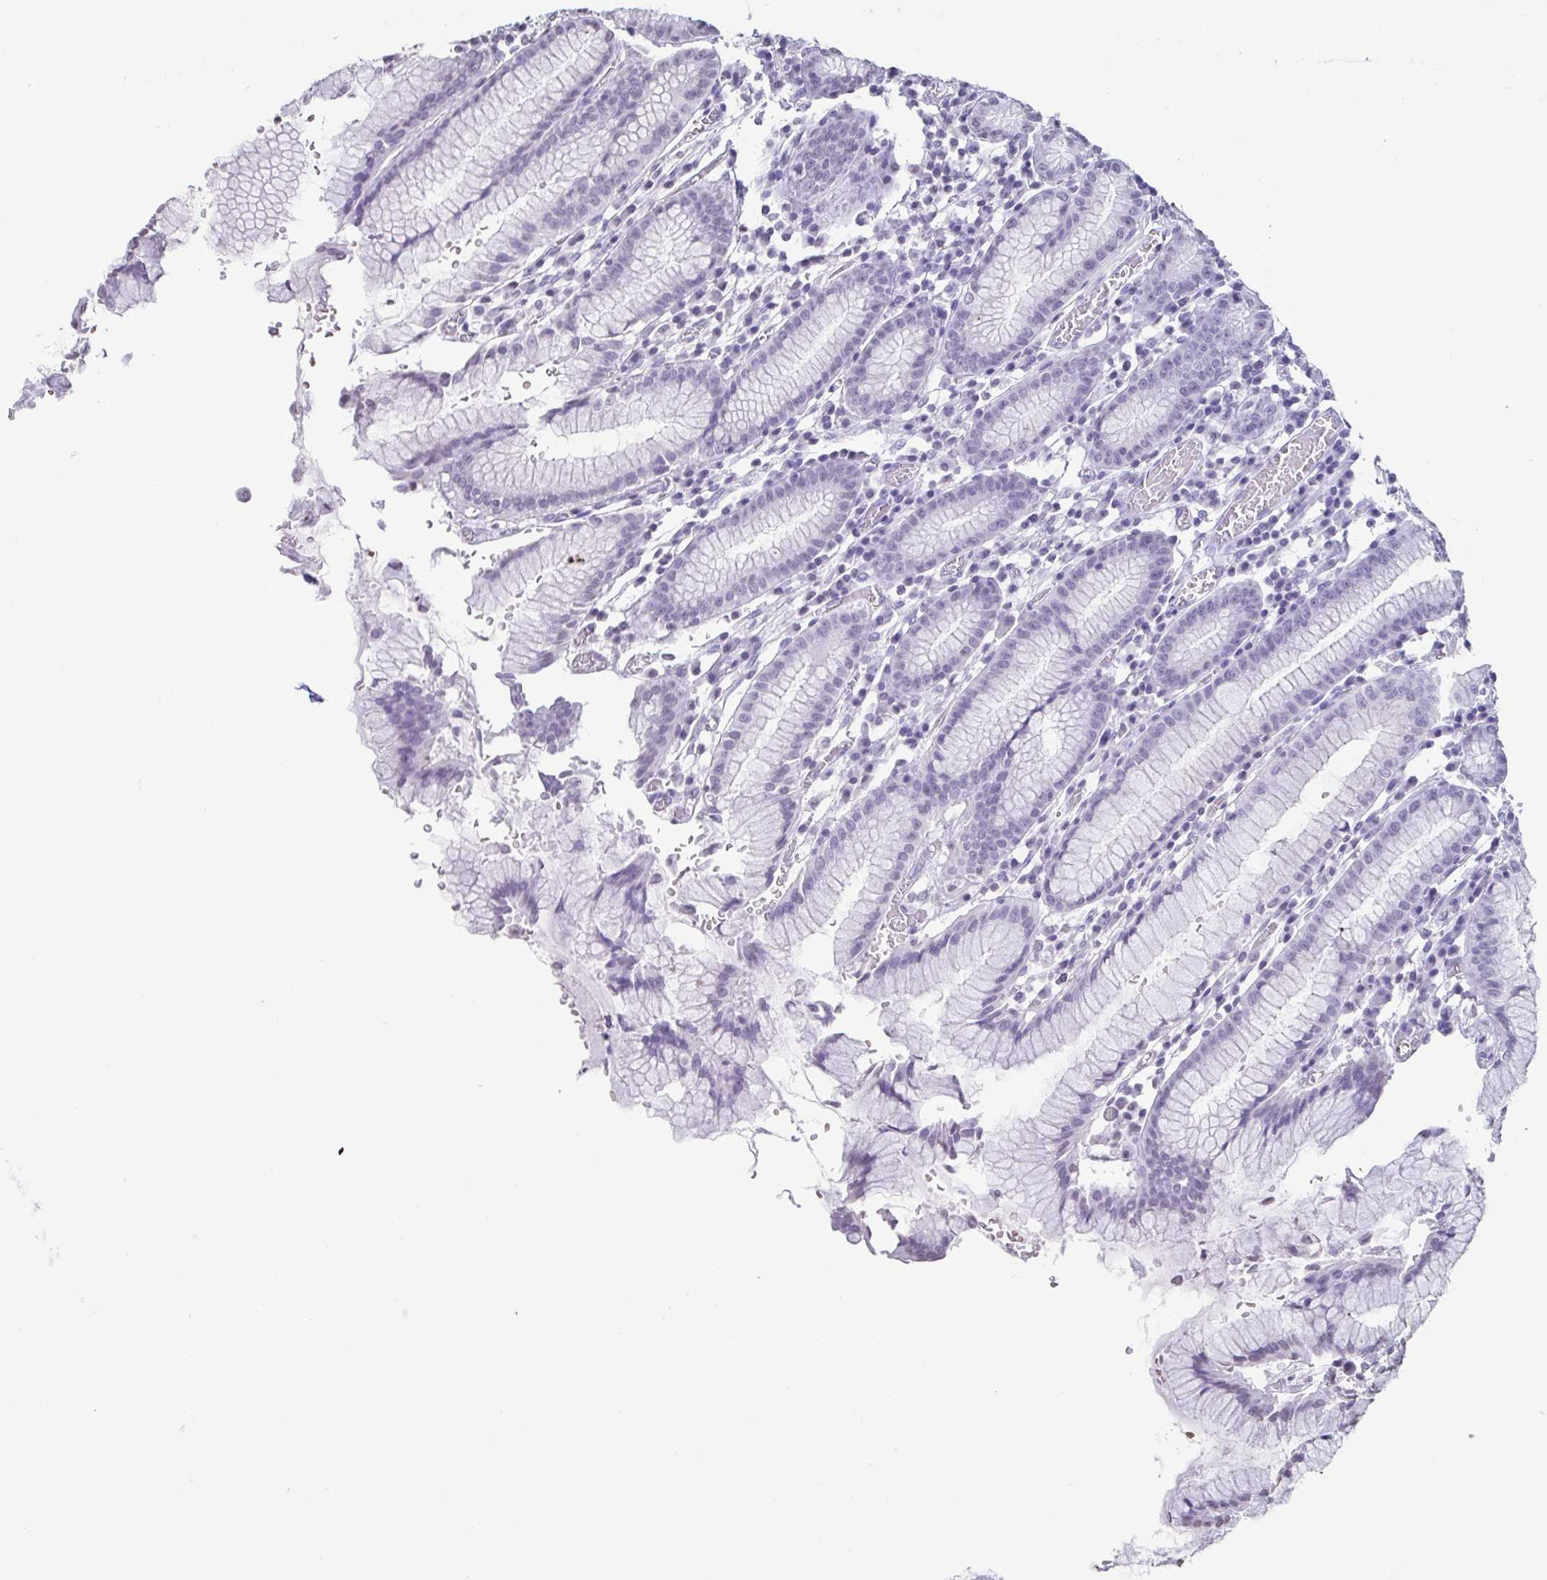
{"staining": {"intensity": "negative", "quantity": "none", "location": "none"}, "tissue": "stomach", "cell_type": "Glandular cells", "image_type": "normal", "snomed": [{"axis": "morphology", "description": "Normal tissue, NOS"}, {"axis": "topography", "description": "Stomach"}], "caption": "DAB (3,3'-diaminobenzidine) immunohistochemical staining of normal human stomach reveals no significant expression in glandular cells.", "gene": "VCX2", "patient": {"sex": "male", "age": 55}}